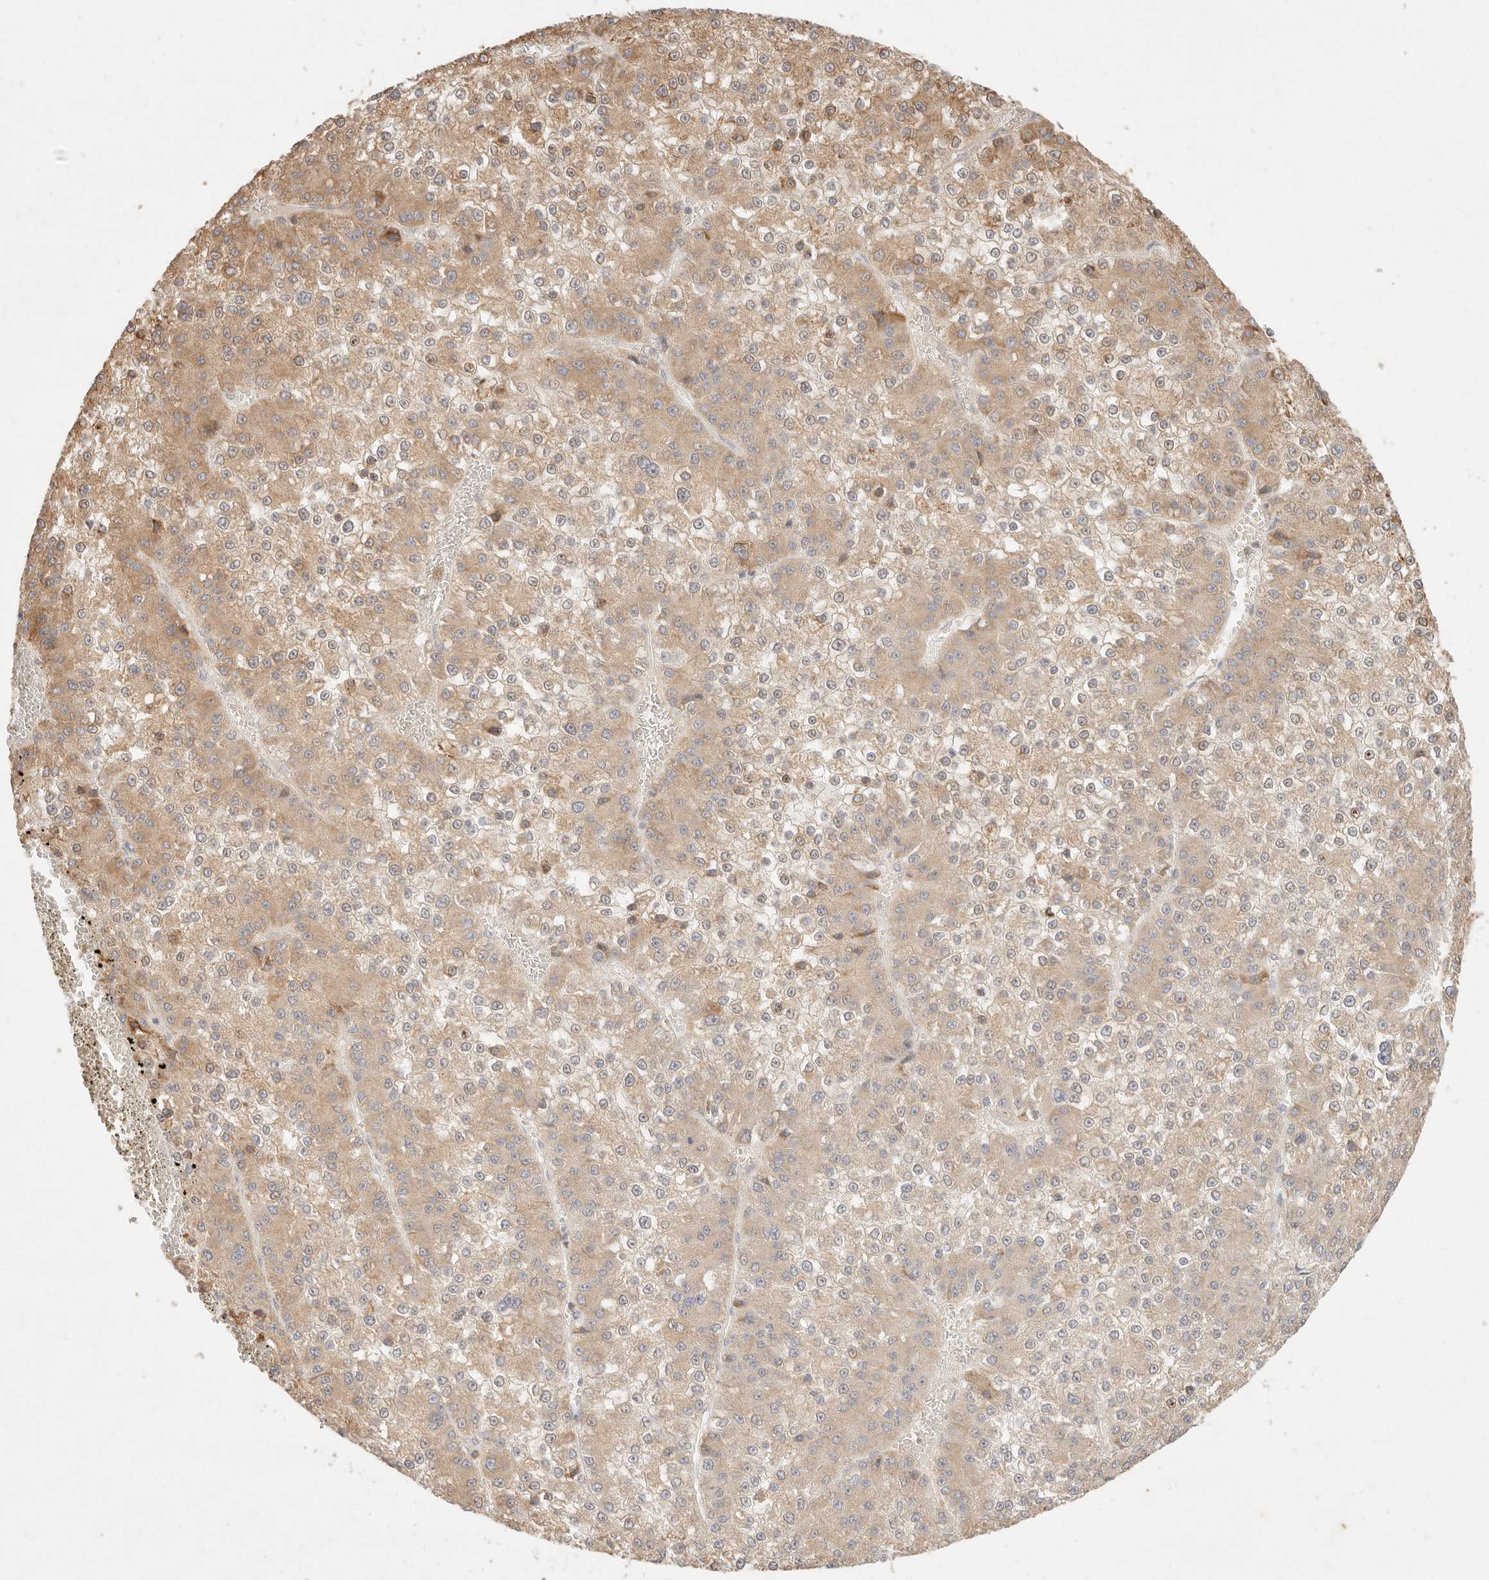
{"staining": {"intensity": "moderate", "quantity": ">75%", "location": "cytoplasmic/membranous"}, "tissue": "liver cancer", "cell_type": "Tumor cells", "image_type": "cancer", "snomed": [{"axis": "morphology", "description": "Carcinoma, Hepatocellular, NOS"}, {"axis": "topography", "description": "Liver"}], "caption": "This histopathology image shows hepatocellular carcinoma (liver) stained with immunohistochemistry to label a protein in brown. The cytoplasmic/membranous of tumor cells show moderate positivity for the protein. Nuclei are counter-stained blue.", "gene": "C1orf127", "patient": {"sex": "female", "age": 73}}